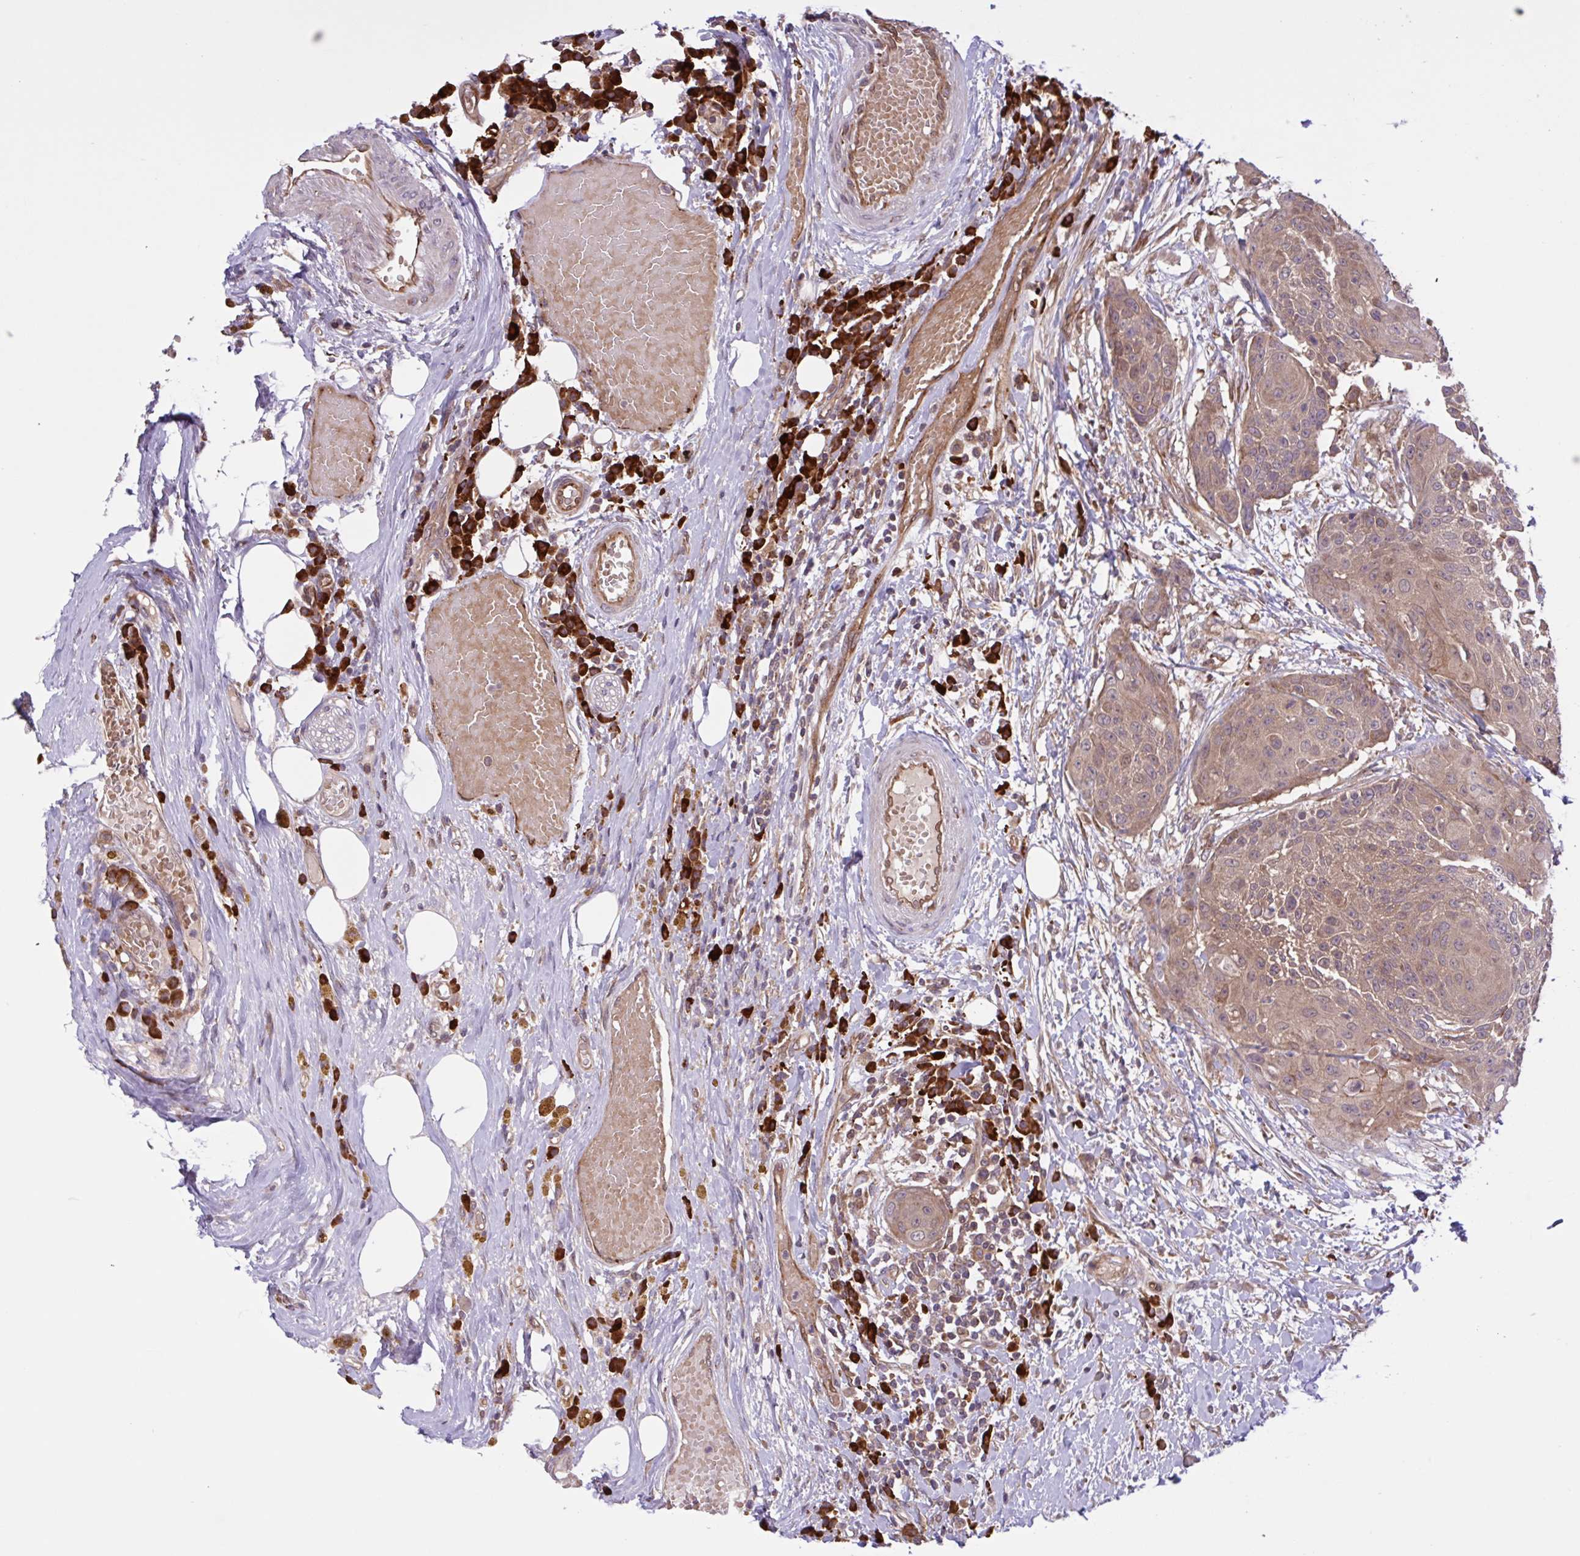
{"staining": {"intensity": "moderate", "quantity": ">75%", "location": "cytoplasmic/membranous"}, "tissue": "urothelial cancer", "cell_type": "Tumor cells", "image_type": "cancer", "snomed": [{"axis": "morphology", "description": "Urothelial carcinoma, High grade"}, {"axis": "topography", "description": "Urinary bladder"}], "caption": "Protein staining by immunohistochemistry exhibits moderate cytoplasmic/membranous staining in approximately >75% of tumor cells in urothelial carcinoma (high-grade).", "gene": "INTS10", "patient": {"sex": "female", "age": 63}}